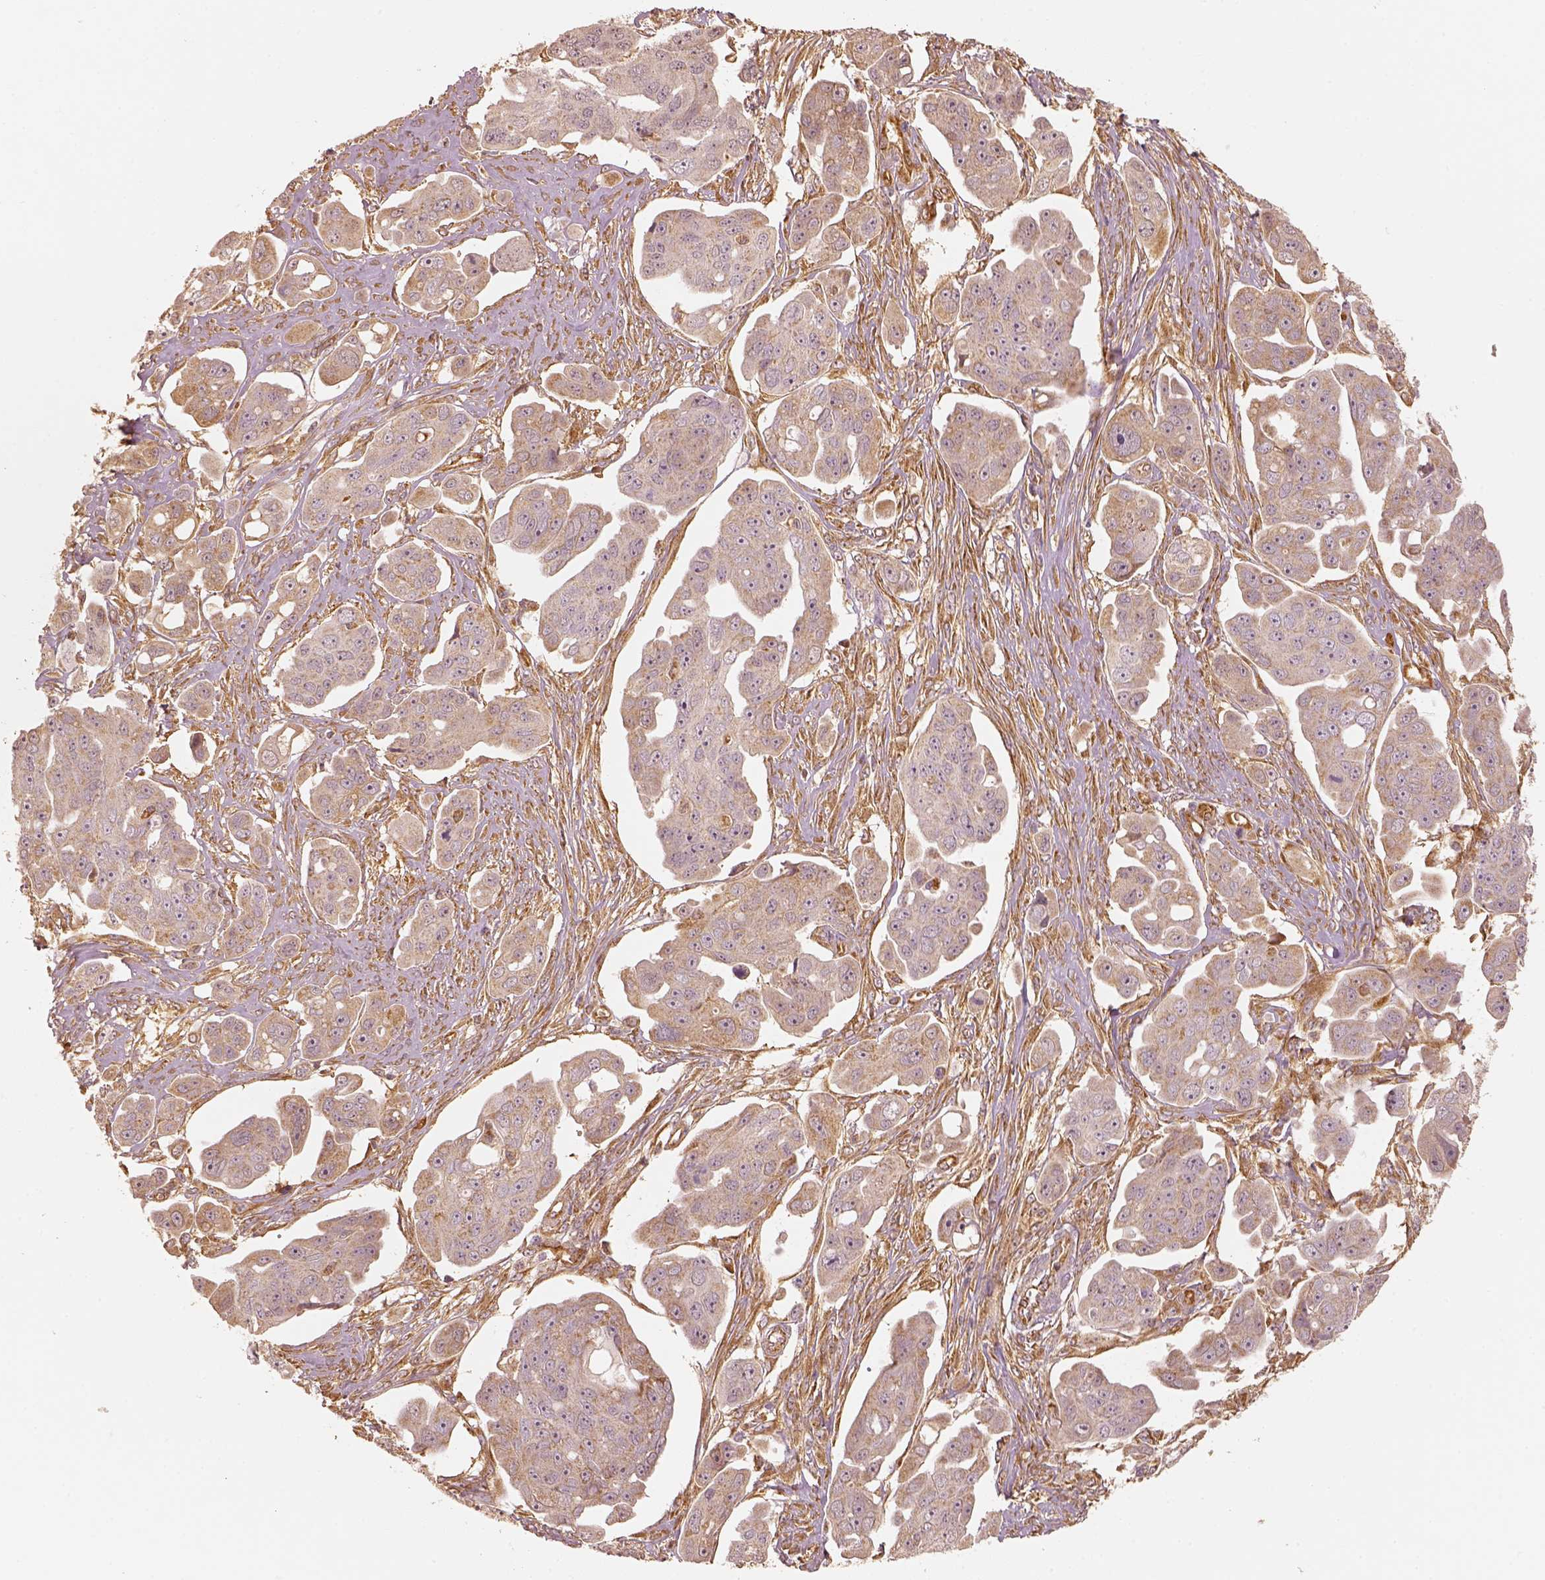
{"staining": {"intensity": "moderate", "quantity": ">75%", "location": "cytoplasmic/membranous"}, "tissue": "ovarian cancer", "cell_type": "Tumor cells", "image_type": "cancer", "snomed": [{"axis": "morphology", "description": "Carcinoma, endometroid"}, {"axis": "topography", "description": "Ovary"}], "caption": "Ovarian cancer (endometroid carcinoma) was stained to show a protein in brown. There is medium levels of moderate cytoplasmic/membranous positivity in about >75% of tumor cells.", "gene": "FSCN1", "patient": {"sex": "female", "age": 70}}